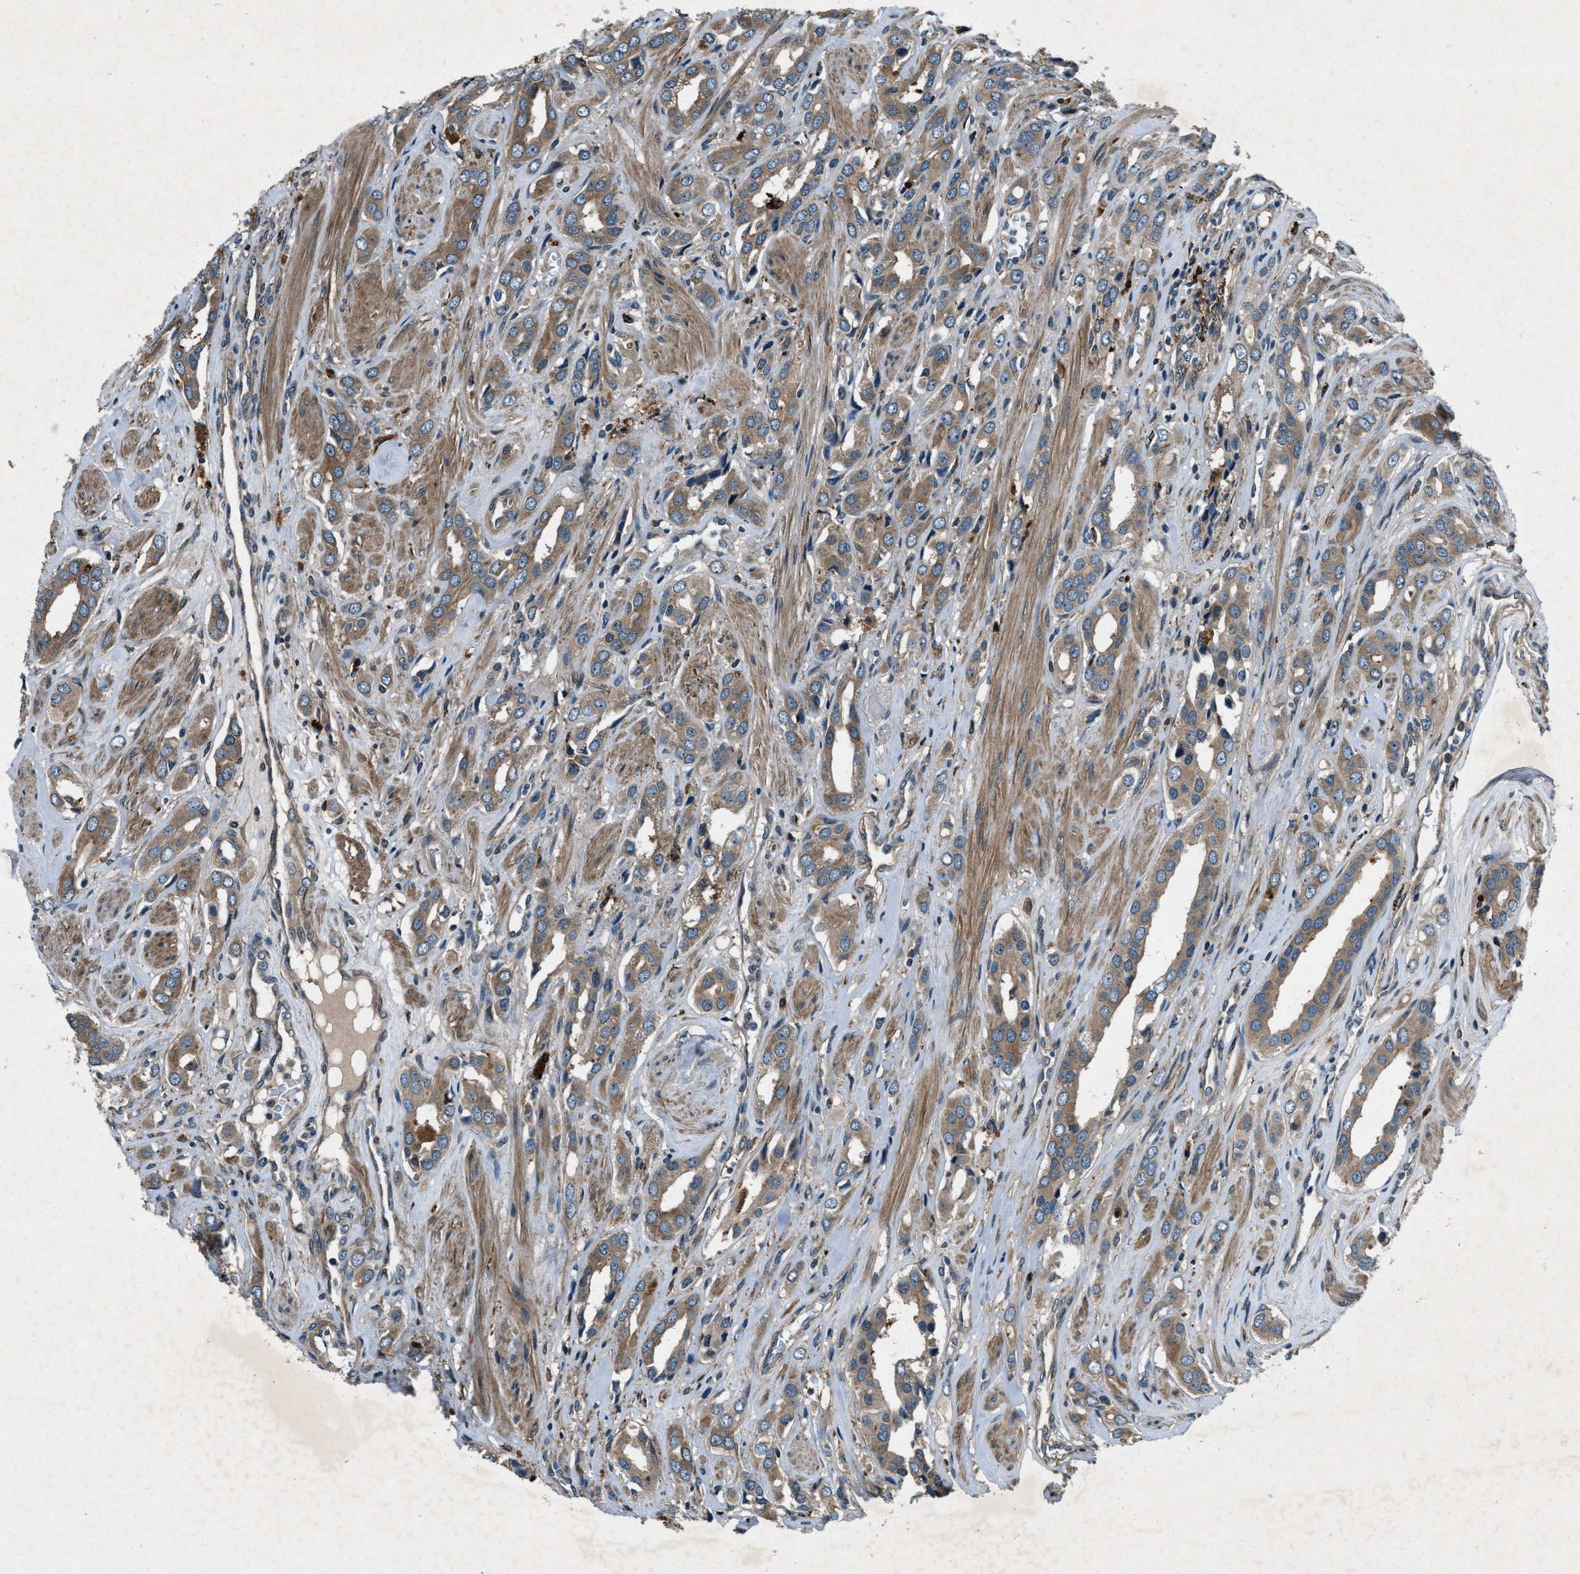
{"staining": {"intensity": "moderate", "quantity": ">75%", "location": "cytoplasmic/membranous"}, "tissue": "prostate cancer", "cell_type": "Tumor cells", "image_type": "cancer", "snomed": [{"axis": "morphology", "description": "Adenocarcinoma, High grade"}, {"axis": "topography", "description": "Prostate"}], "caption": "A high-resolution photomicrograph shows IHC staining of prostate high-grade adenocarcinoma, which demonstrates moderate cytoplasmic/membranous expression in approximately >75% of tumor cells. The staining is performed using DAB brown chromogen to label protein expression. The nuclei are counter-stained blue using hematoxylin.", "gene": "EPSTI1", "patient": {"sex": "male", "age": 52}}